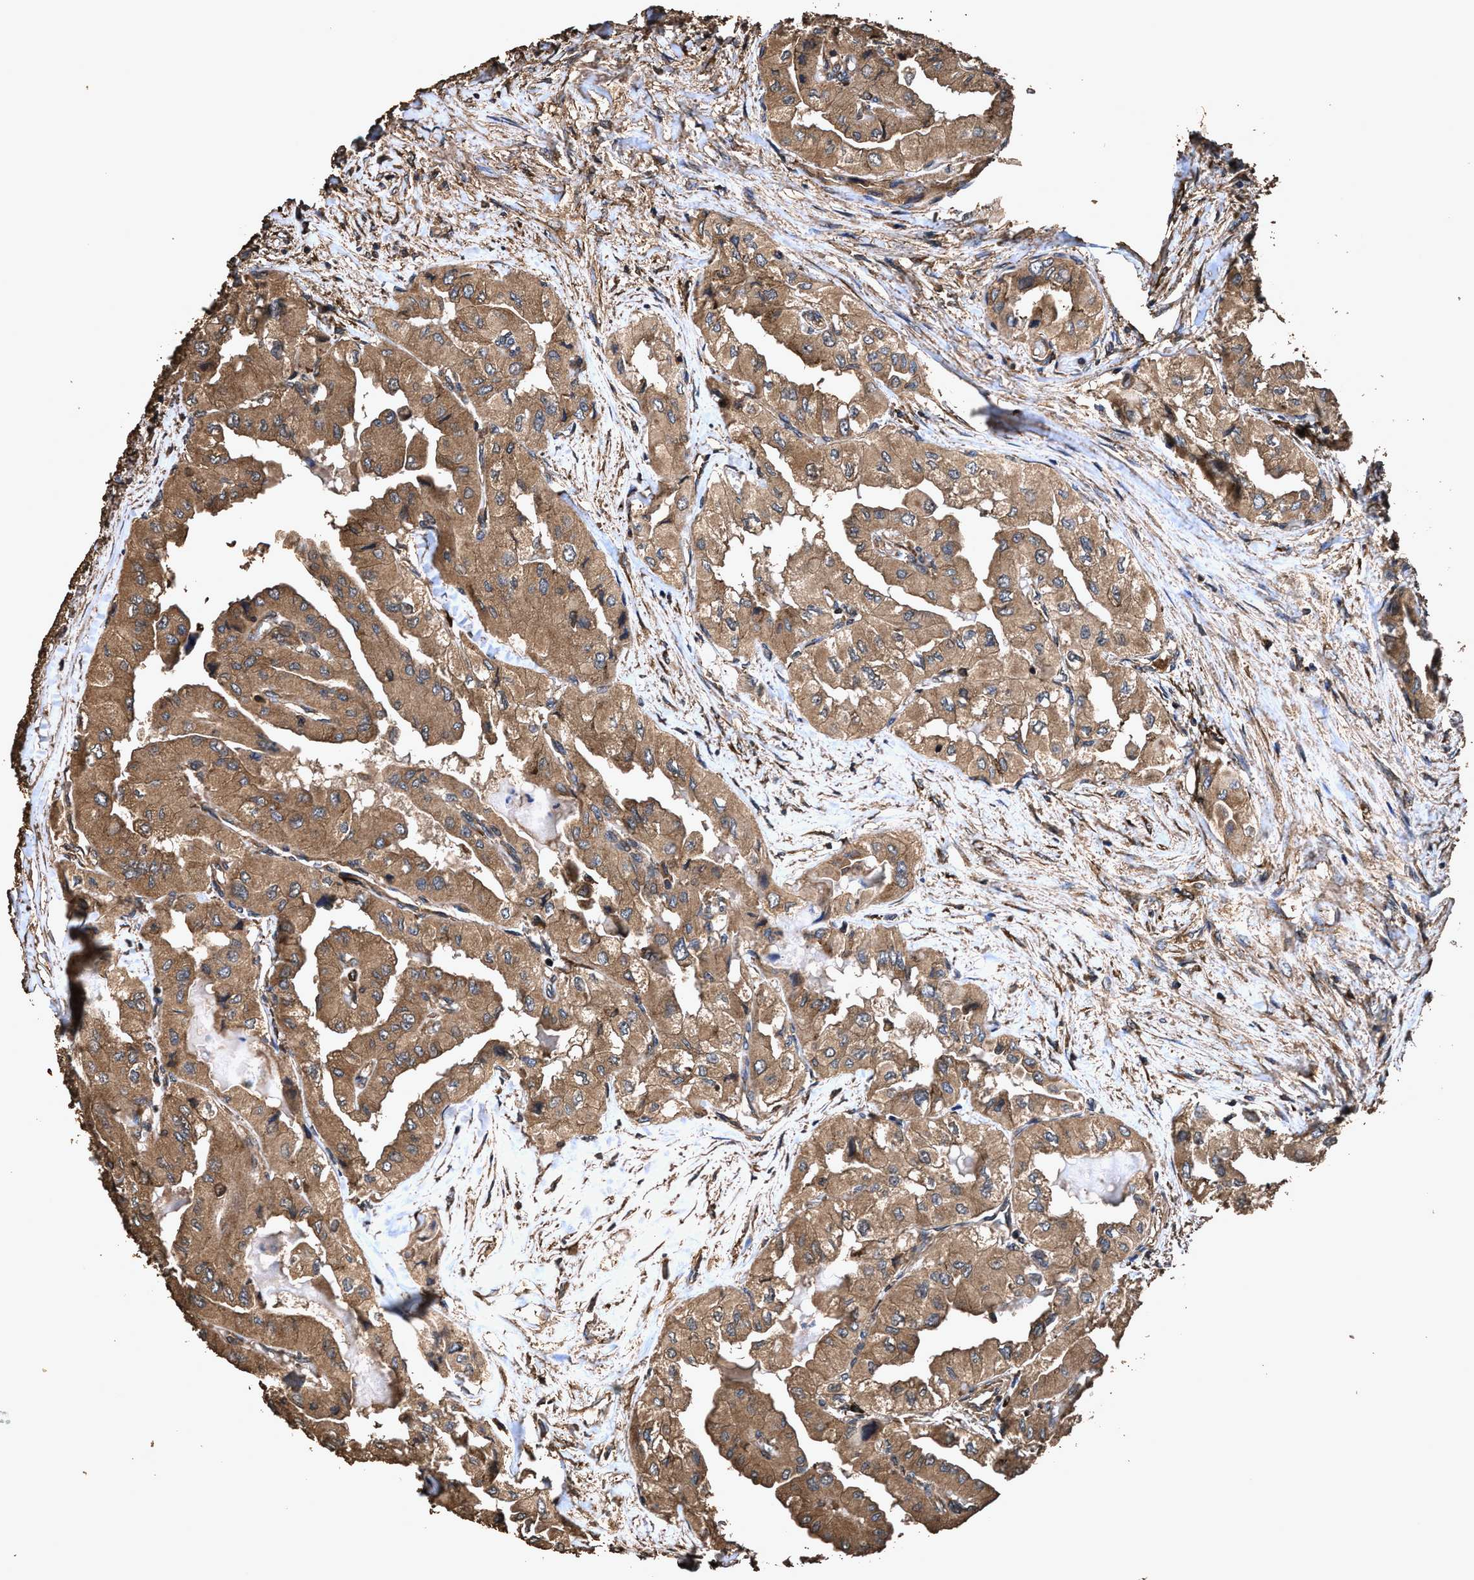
{"staining": {"intensity": "moderate", "quantity": ">75%", "location": "cytoplasmic/membranous"}, "tissue": "thyroid cancer", "cell_type": "Tumor cells", "image_type": "cancer", "snomed": [{"axis": "morphology", "description": "Papillary adenocarcinoma, NOS"}, {"axis": "topography", "description": "Thyroid gland"}], "caption": "Tumor cells display moderate cytoplasmic/membranous expression in approximately >75% of cells in thyroid papillary adenocarcinoma.", "gene": "ZMYND19", "patient": {"sex": "female", "age": 59}}